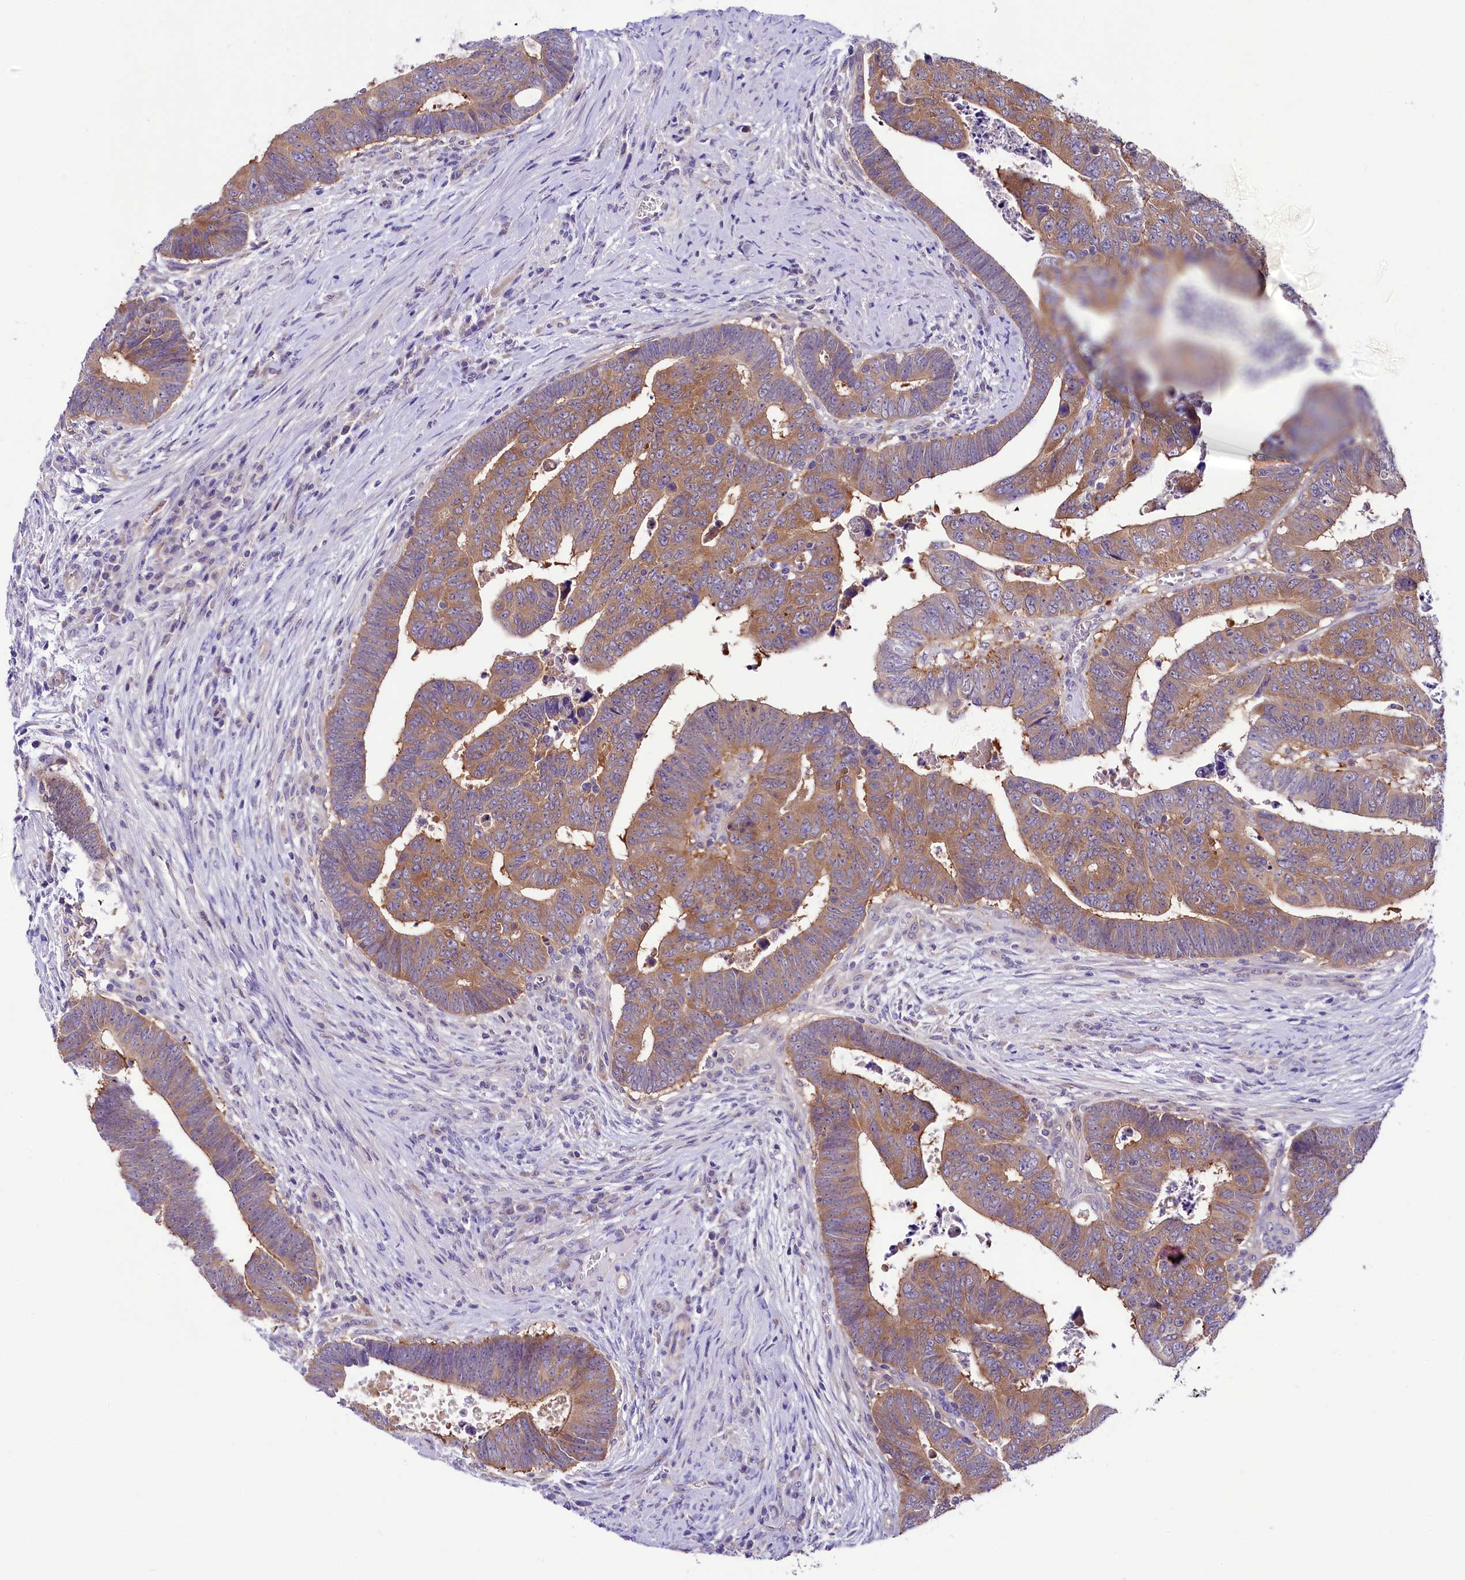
{"staining": {"intensity": "moderate", "quantity": ">75%", "location": "cytoplasmic/membranous"}, "tissue": "colorectal cancer", "cell_type": "Tumor cells", "image_type": "cancer", "snomed": [{"axis": "morphology", "description": "Normal tissue, NOS"}, {"axis": "morphology", "description": "Adenocarcinoma, NOS"}, {"axis": "topography", "description": "Rectum"}], "caption": "The histopathology image displays a brown stain indicating the presence of a protein in the cytoplasmic/membranous of tumor cells in colorectal adenocarcinoma.", "gene": "ABHD5", "patient": {"sex": "female", "age": 65}}